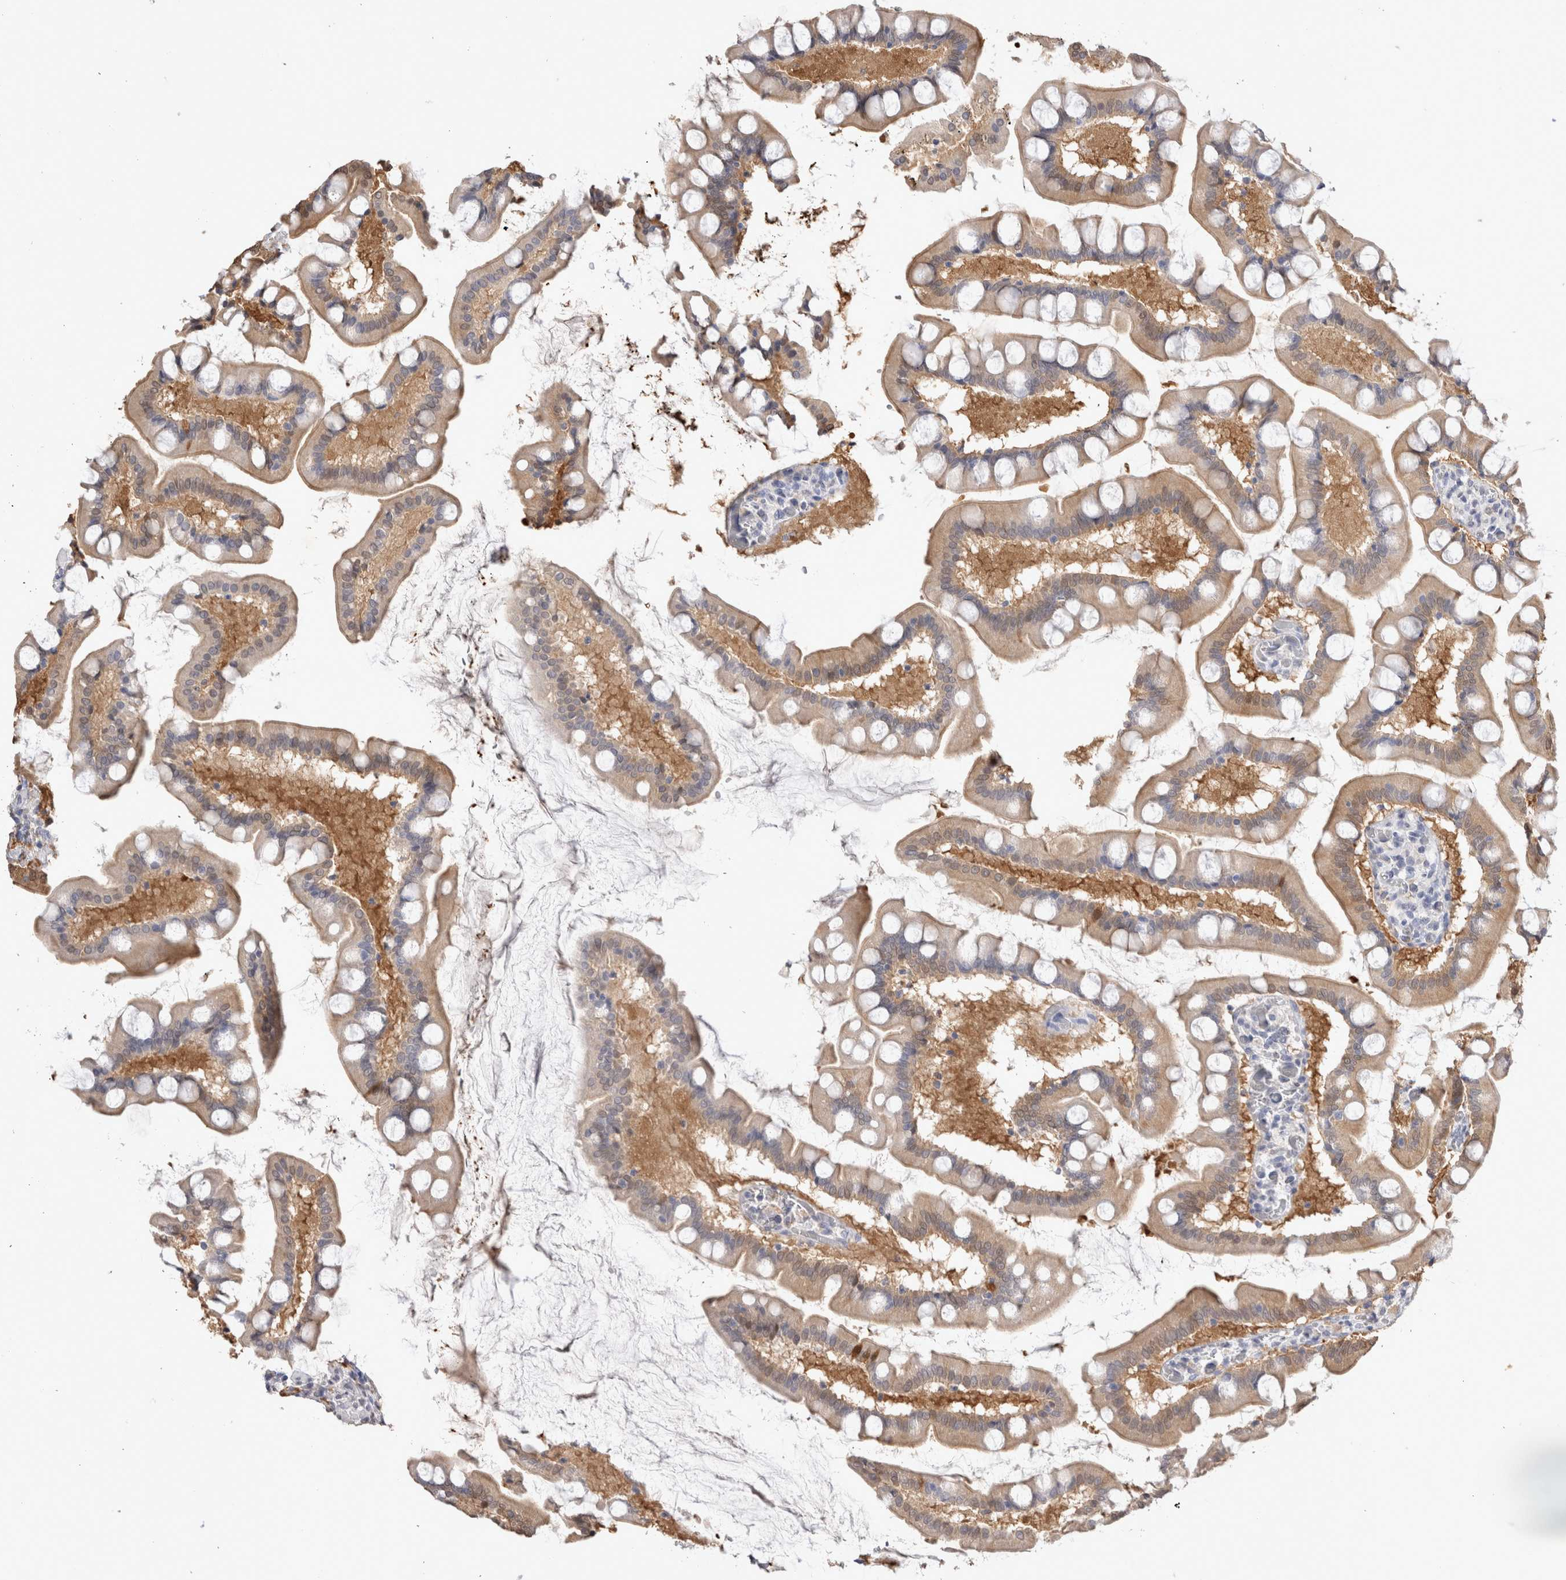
{"staining": {"intensity": "moderate", "quantity": ">75%", "location": "cytoplasmic/membranous"}, "tissue": "small intestine", "cell_type": "Glandular cells", "image_type": "normal", "snomed": [{"axis": "morphology", "description": "Normal tissue, NOS"}, {"axis": "topography", "description": "Small intestine"}], "caption": "DAB (3,3'-diaminobenzidine) immunohistochemical staining of unremarkable human small intestine displays moderate cytoplasmic/membranous protein positivity in about >75% of glandular cells. (DAB = brown stain, brightfield microscopy at high magnification).", "gene": "LGALS2", "patient": {"sex": "male", "age": 41}}